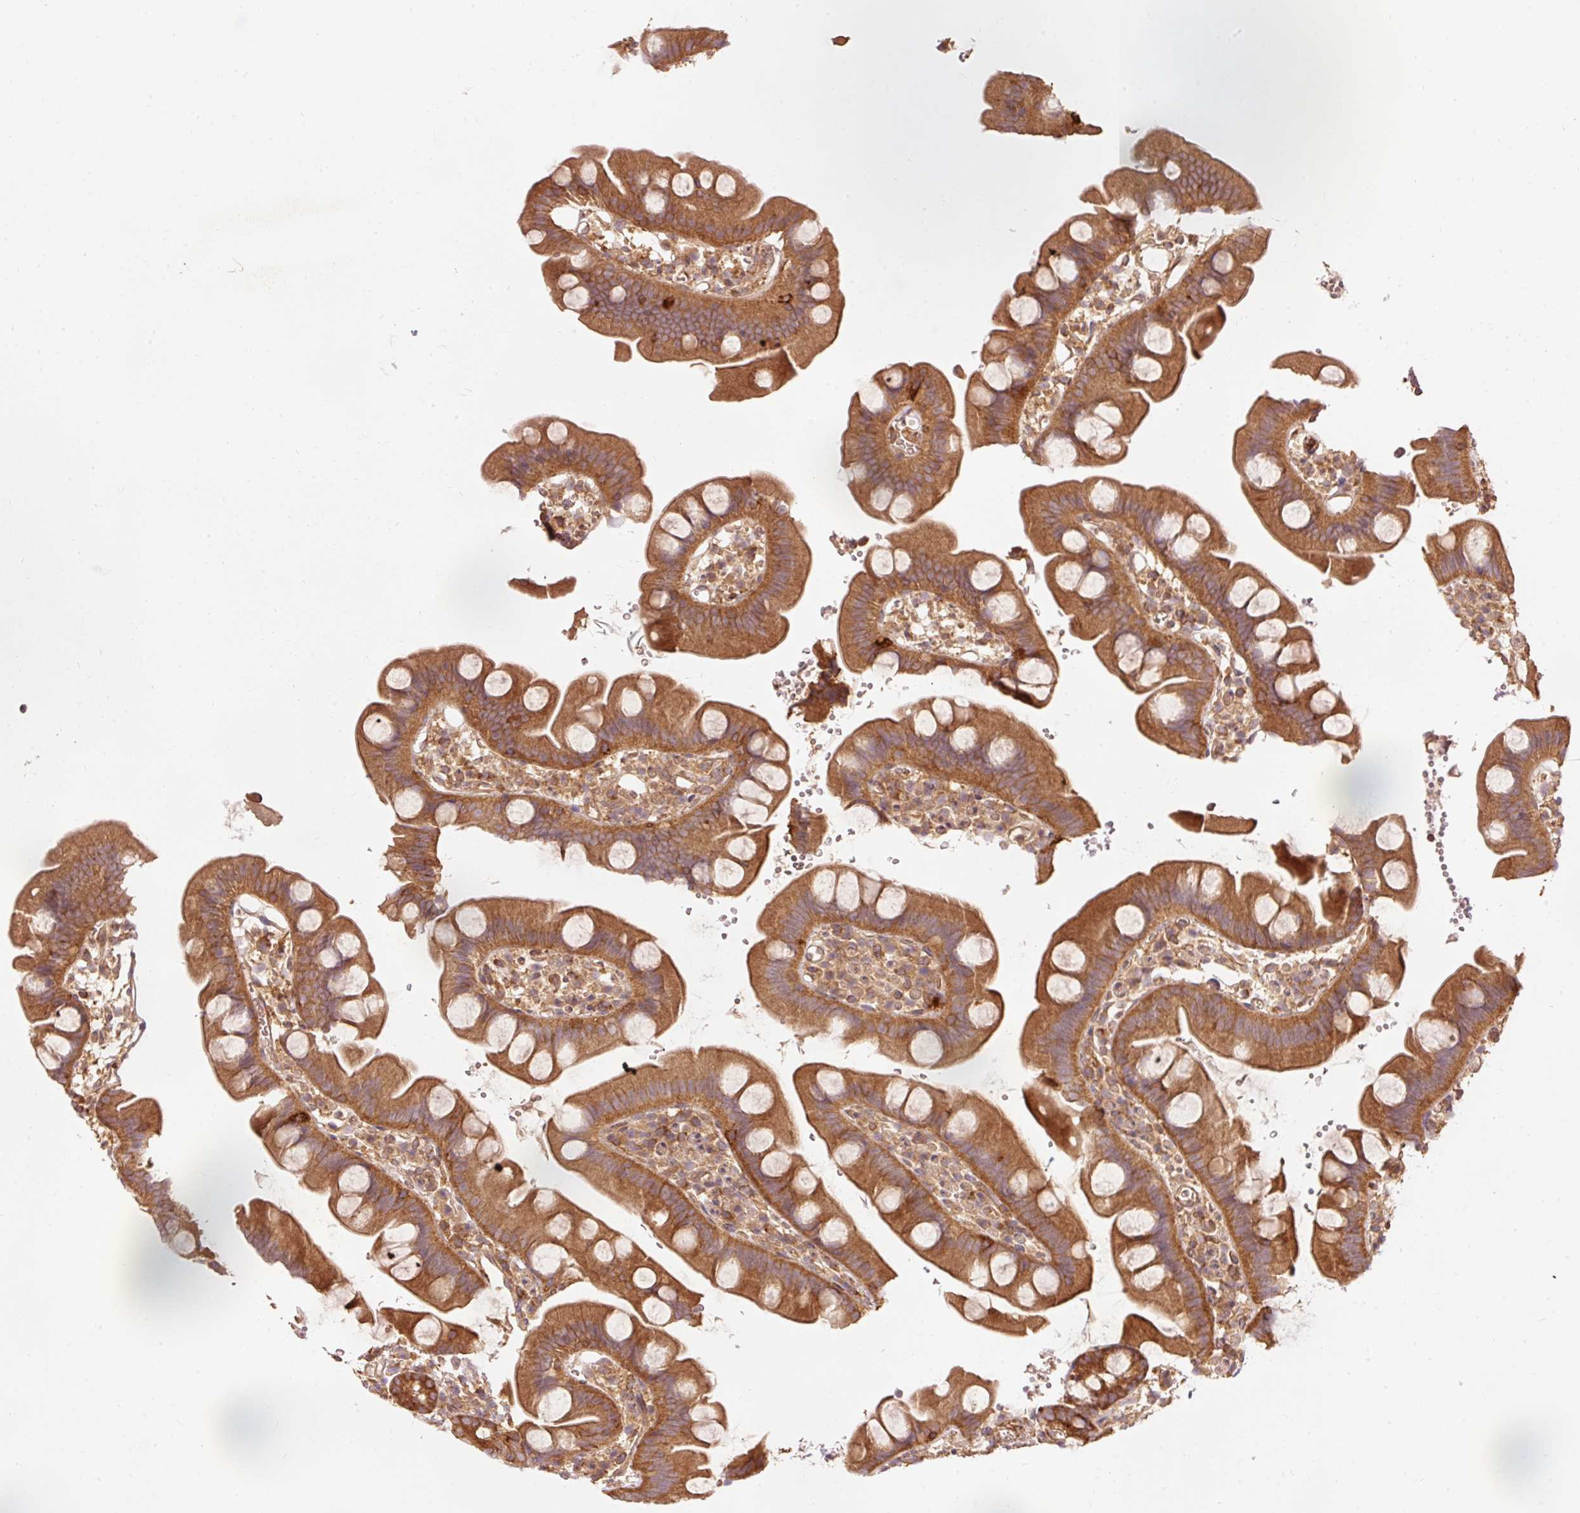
{"staining": {"intensity": "moderate", "quantity": ">75%", "location": "cytoplasmic/membranous"}, "tissue": "small intestine", "cell_type": "Glandular cells", "image_type": "normal", "snomed": [{"axis": "morphology", "description": "Normal tissue, NOS"}, {"axis": "topography", "description": "Small intestine"}], "caption": "Protein positivity by immunohistochemistry (IHC) shows moderate cytoplasmic/membranous staining in approximately >75% of glandular cells in benign small intestine.", "gene": "PDAP1", "patient": {"sex": "female", "age": 68}}